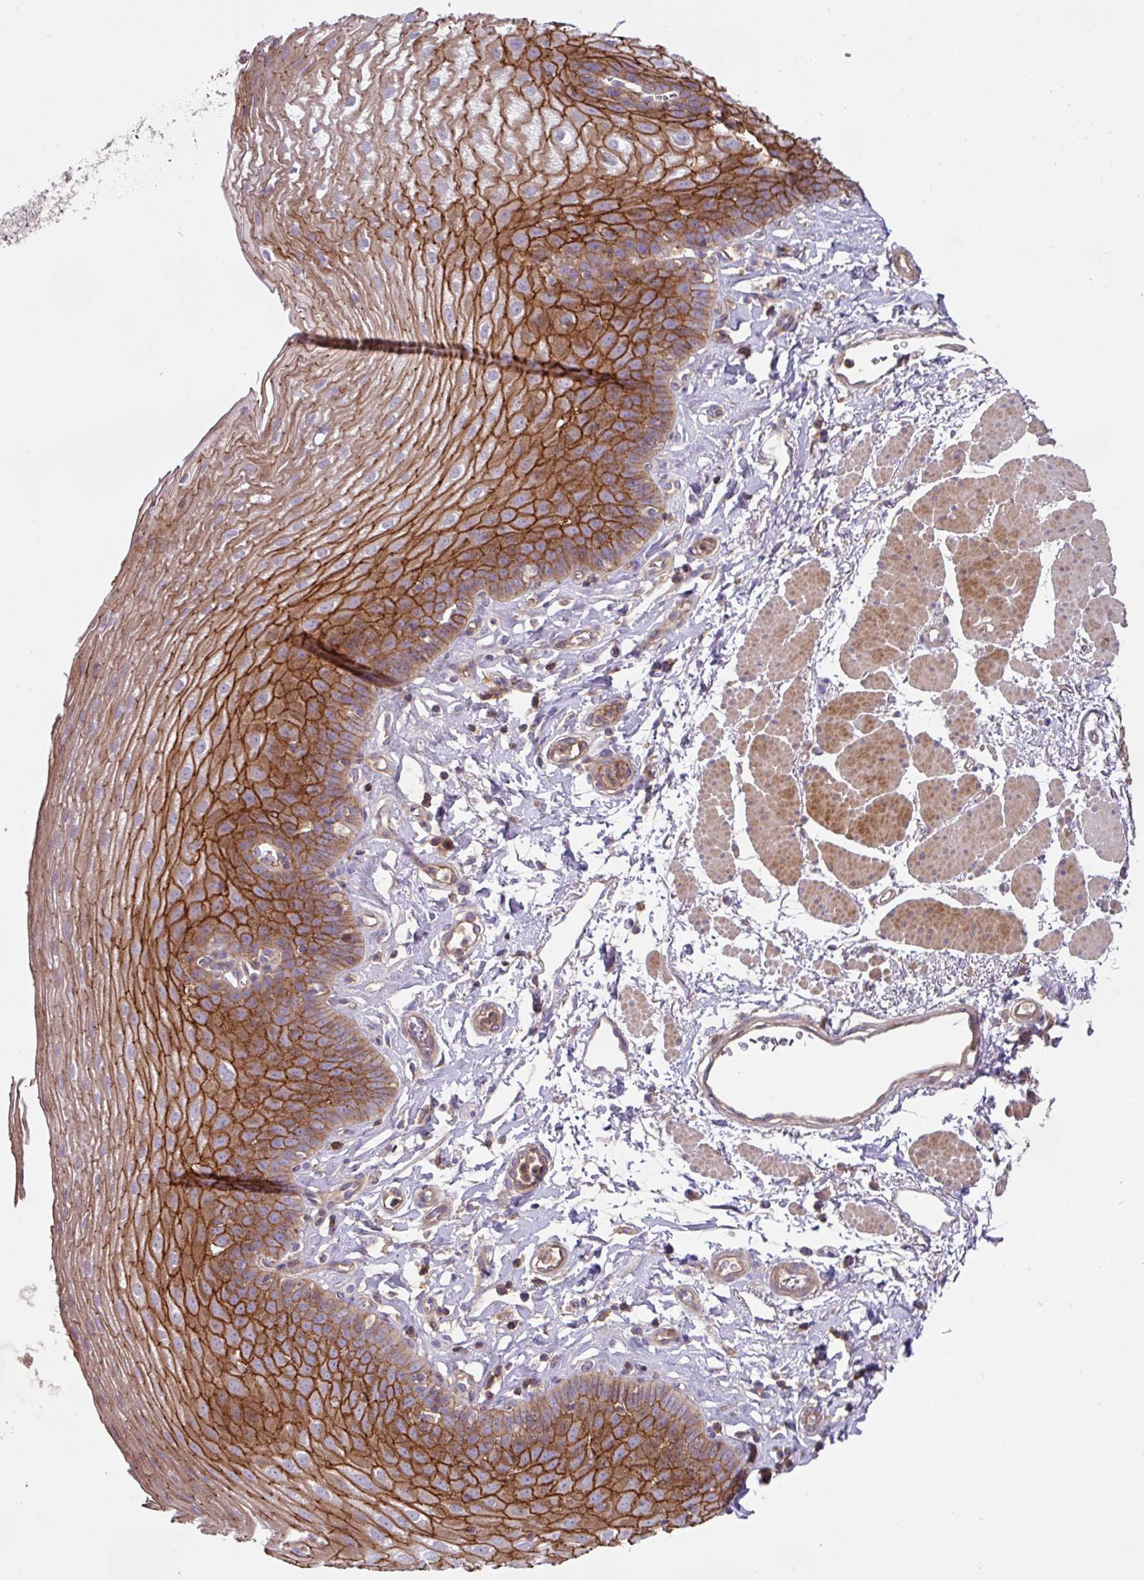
{"staining": {"intensity": "strong", "quantity": ">75%", "location": "cytoplasmic/membranous"}, "tissue": "esophagus", "cell_type": "Squamous epithelial cells", "image_type": "normal", "snomed": [{"axis": "morphology", "description": "Normal tissue, NOS"}, {"axis": "topography", "description": "Esophagus"}], "caption": "This is a photomicrograph of immunohistochemistry staining of normal esophagus, which shows strong expression in the cytoplasmic/membranous of squamous epithelial cells.", "gene": "RIC1", "patient": {"sex": "female", "age": 81}}